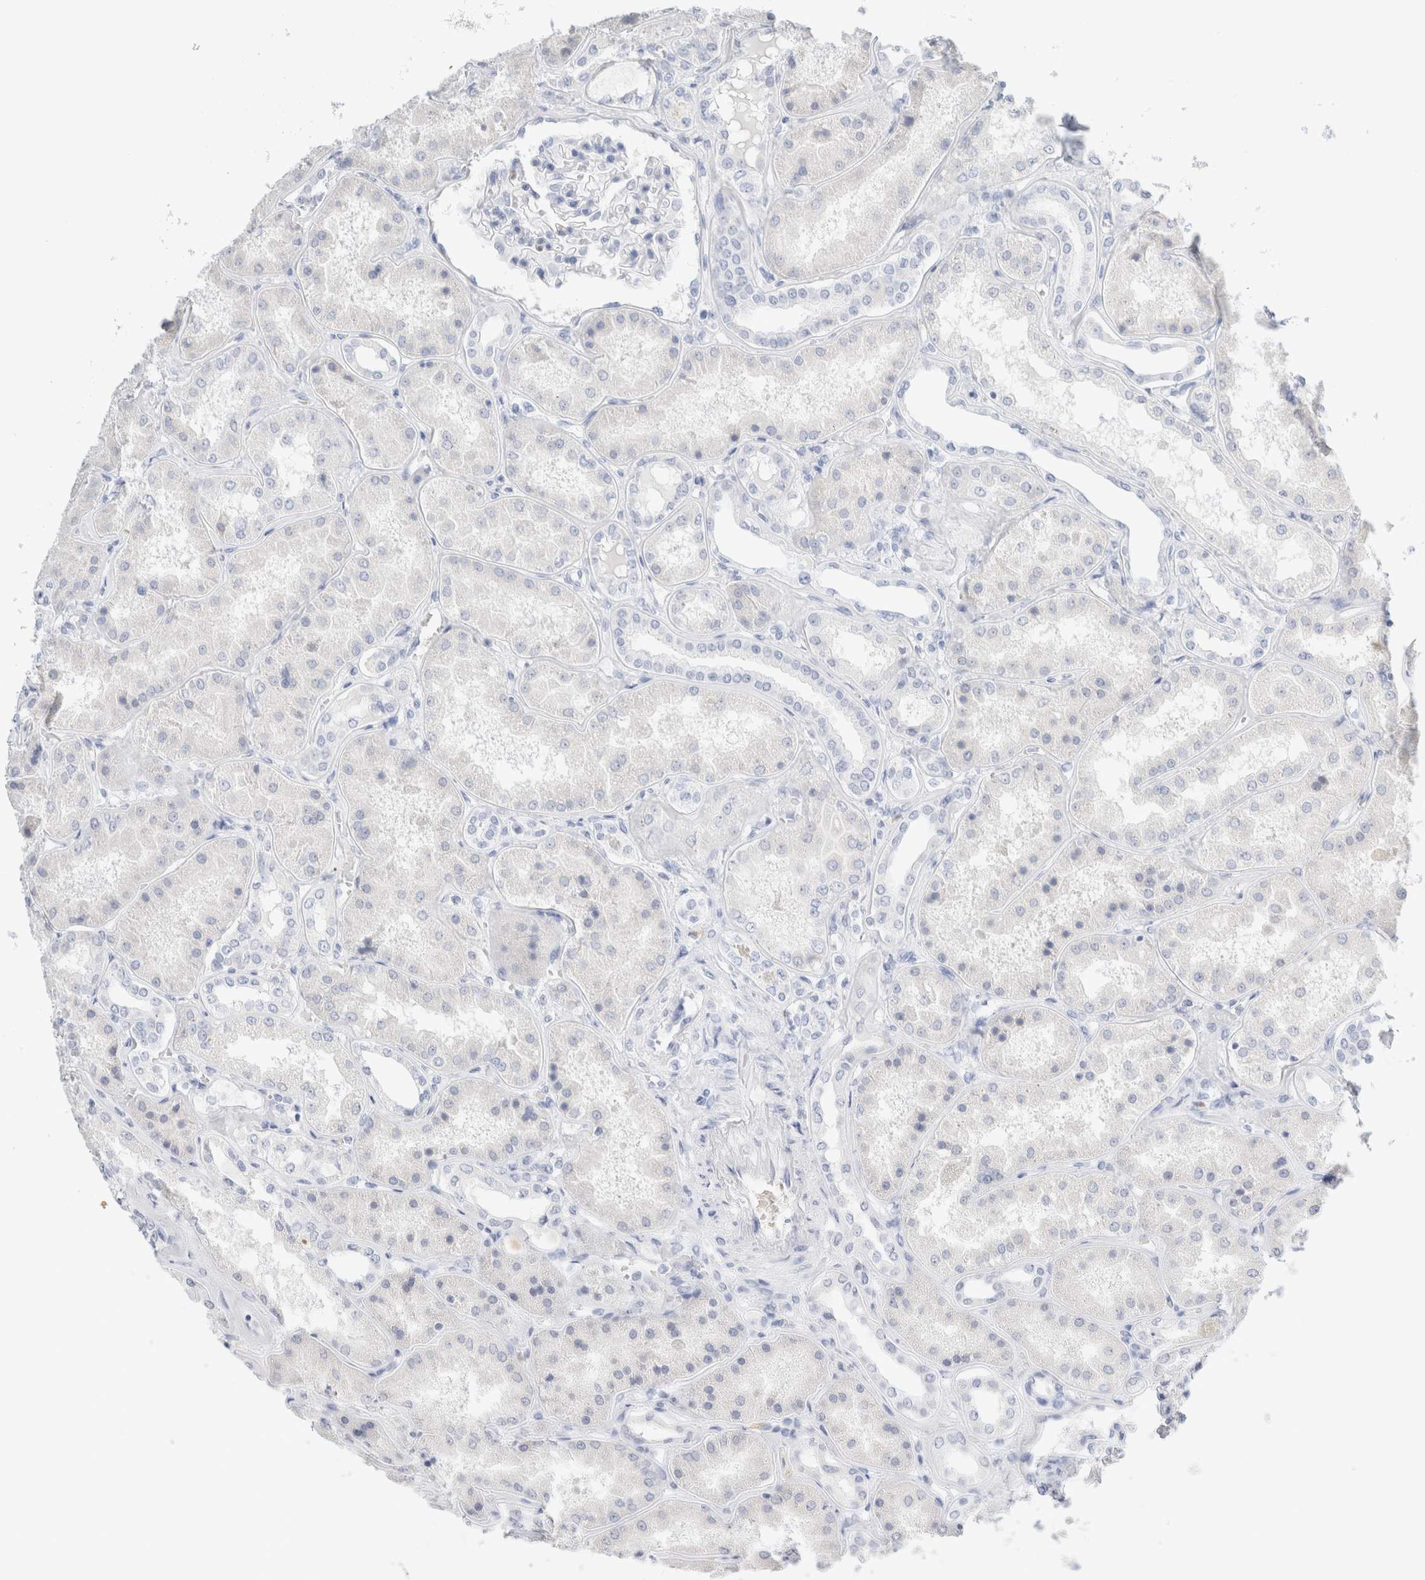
{"staining": {"intensity": "negative", "quantity": "none", "location": "none"}, "tissue": "kidney", "cell_type": "Cells in glomeruli", "image_type": "normal", "snomed": [{"axis": "morphology", "description": "Normal tissue, NOS"}, {"axis": "topography", "description": "Kidney"}], "caption": "Immunohistochemistry (IHC) photomicrograph of benign kidney: human kidney stained with DAB displays no significant protein positivity in cells in glomeruli.", "gene": "ARG1", "patient": {"sex": "female", "age": 56}}